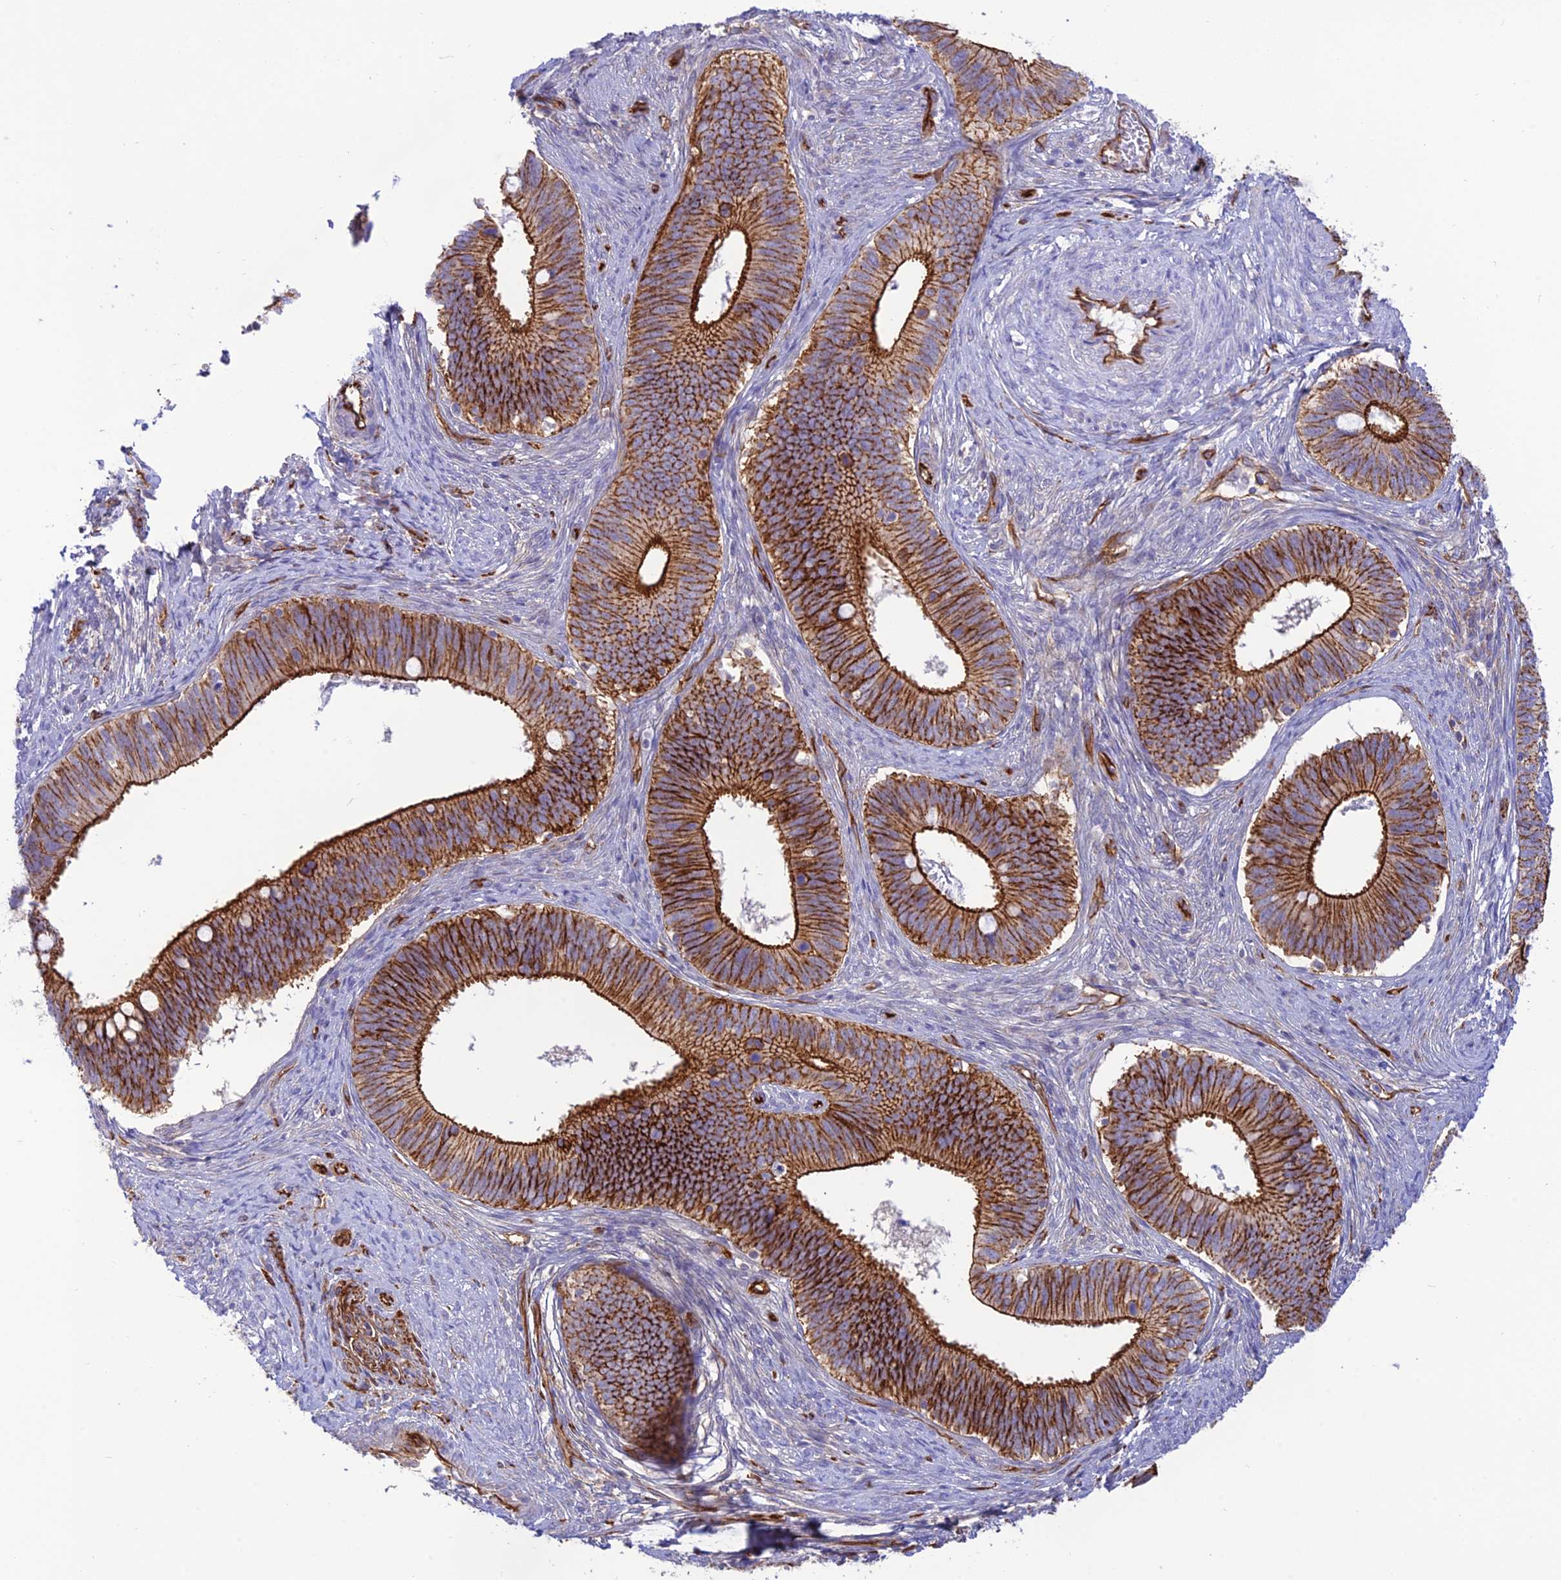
{"staining": {"intensity": "strong", "quantity": ">75%", "location": "cytoplasmic/membranous"}, "tissue": "cervical cancer", "cell_type": "Tumor cells", "image_type": "cancer", "snomed": [{"axis": "morphology", "description": "Adenocarcinoma, NOS"}, {"axis": "topography", "description": "Cervix"}], "caption": "High-magnification brightfield microscopy of cervical cancer (adenocarcinoma) stained with DAB (brown) and counterstained with hematoxylin (blue). tumor cells exhibit strong cytoplasmic/membranous staining is seen in approximately>75% of cells. The protein of interest is stained brown, and the nuclei are stained in blue (DAB (3,3'-diaminobenzidine) IHC with brightfield microscopy, high magnification).", "gene": "YPEL5", "patient": {"sex": "female", "age": 42}}